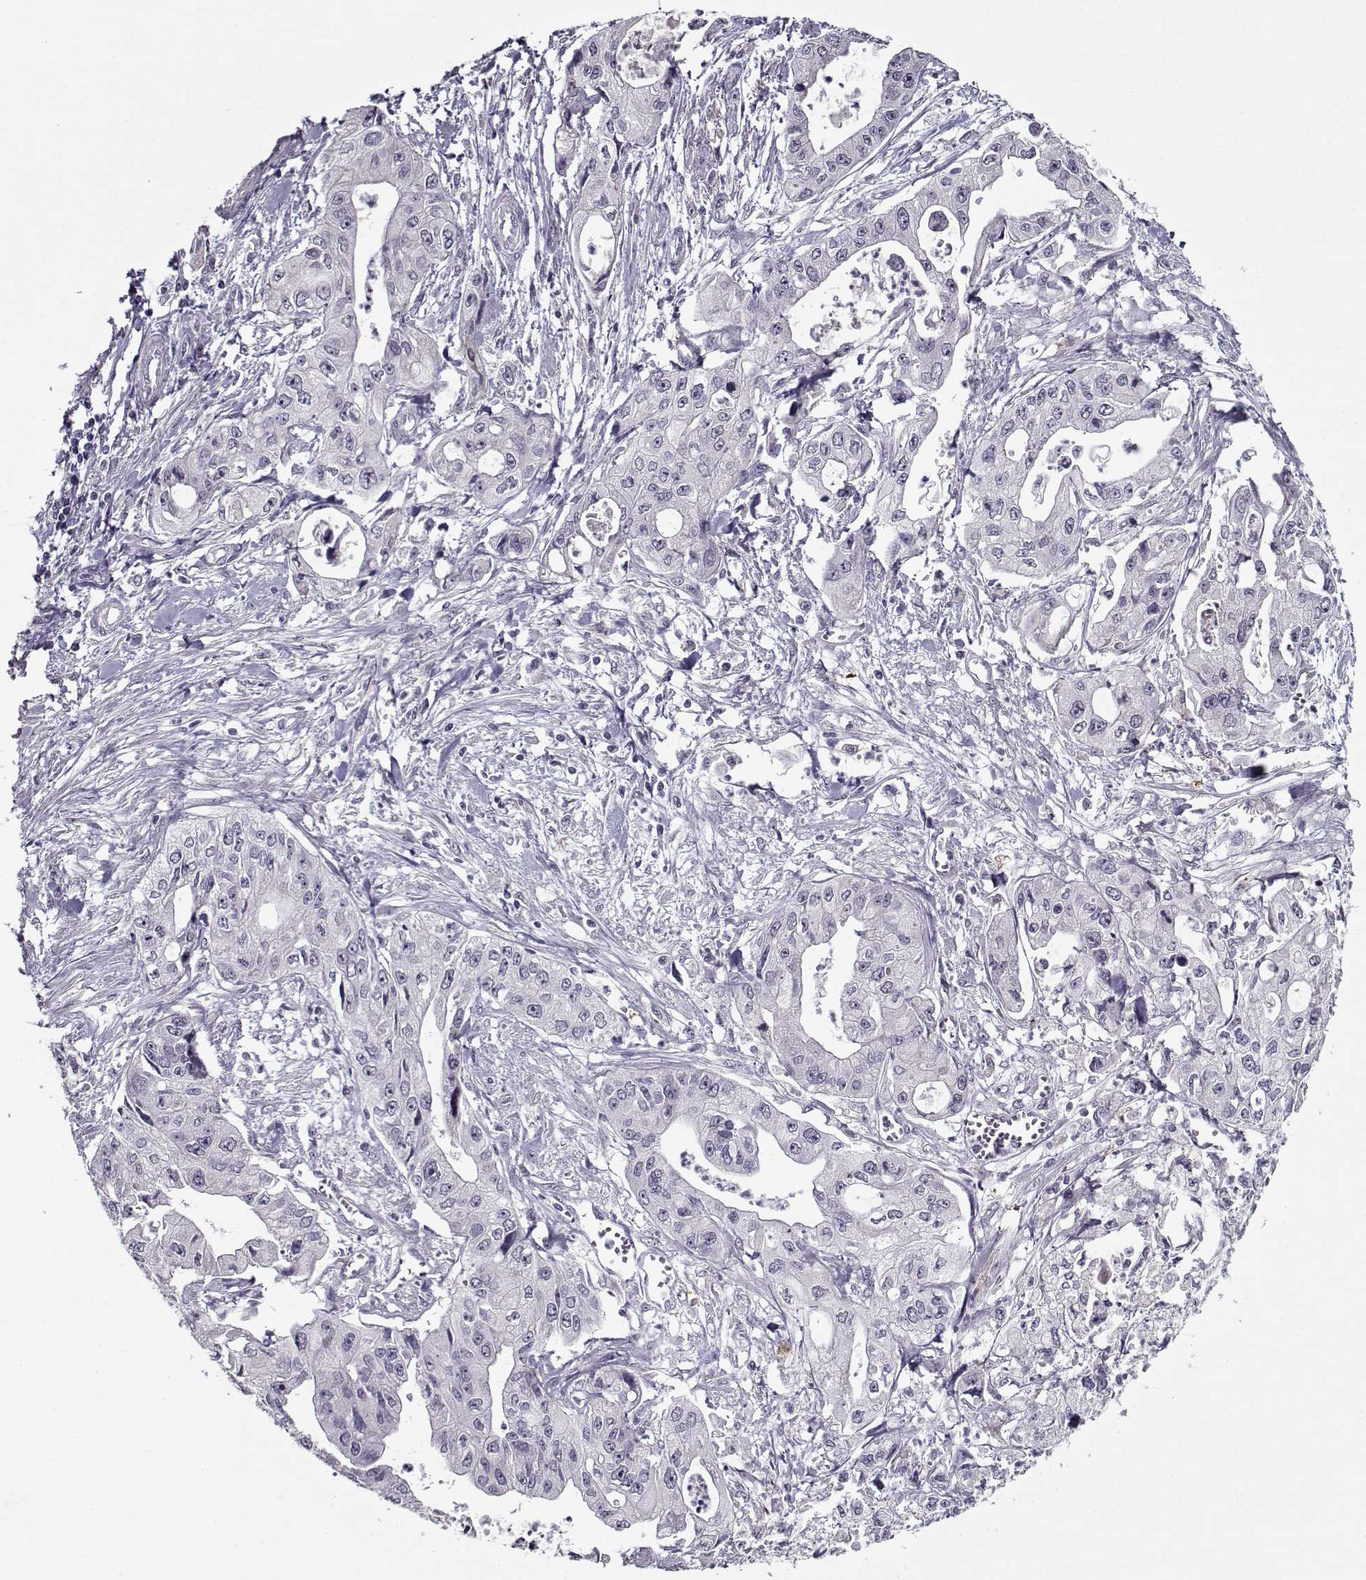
{"staining": {"intensity": "negative", "quantity": "none", "location": "none"}, "tissue": "pancreatic cancer", "cell_type": "Tumor cells", "image_type": "cancer", "snomed": [{"axis": "morphology", "description": "Adenocarcinoma, NOS"}, {"axis": "topography", "description": "Pancreas"}], "caption": "High power microscopy image of an immunohistochemistry (IHC) photomicrograph of adenocarcinoma (pancreatic), revealing no significant staining in tumor cells.", "gene": "SEC16B", "patient": {"sex": "male", "age": 70}}